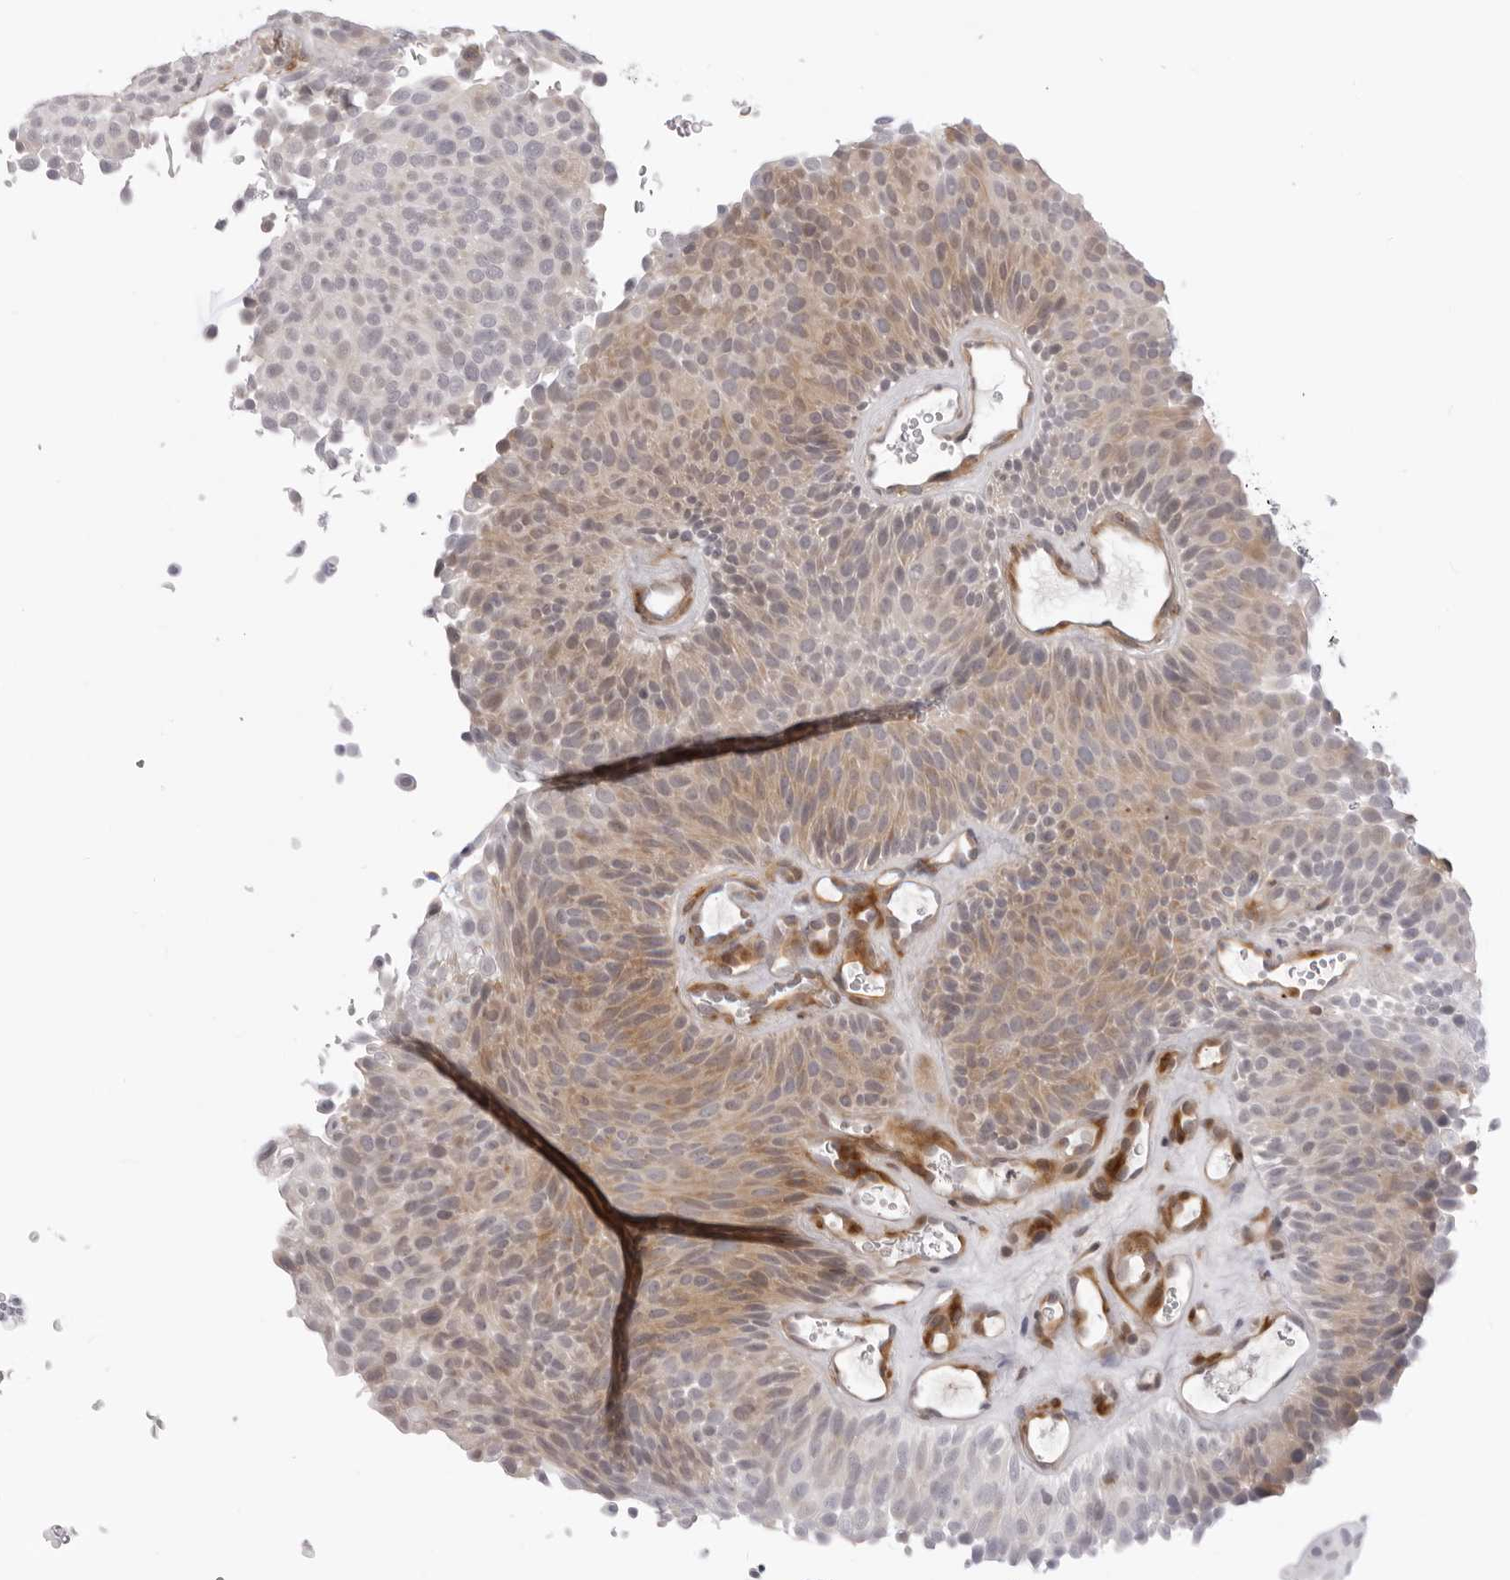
{"staining": {"intensity": "moderate", "quantity": "<25%", "location": "cytoplasmic/membranous"}, "tissue": "urothelial cancer", "cell_type": "Tumor cells", "image_type": "cancer", "snomed": [{"axis": "morphology", "description": "Urothelial carcinoma, Low grade"}, {"axis": "topography", "description": "Urinary bladder"}], "caption": "Immunohistochemical staining of human low-grade urothelial carcinoma shows low levels of moderate cytoplasmic/membranous positivity in approximately <25% of tumor cells.", "gene": "SUGCT", "patient": {"sex": "male", "age": 78}}